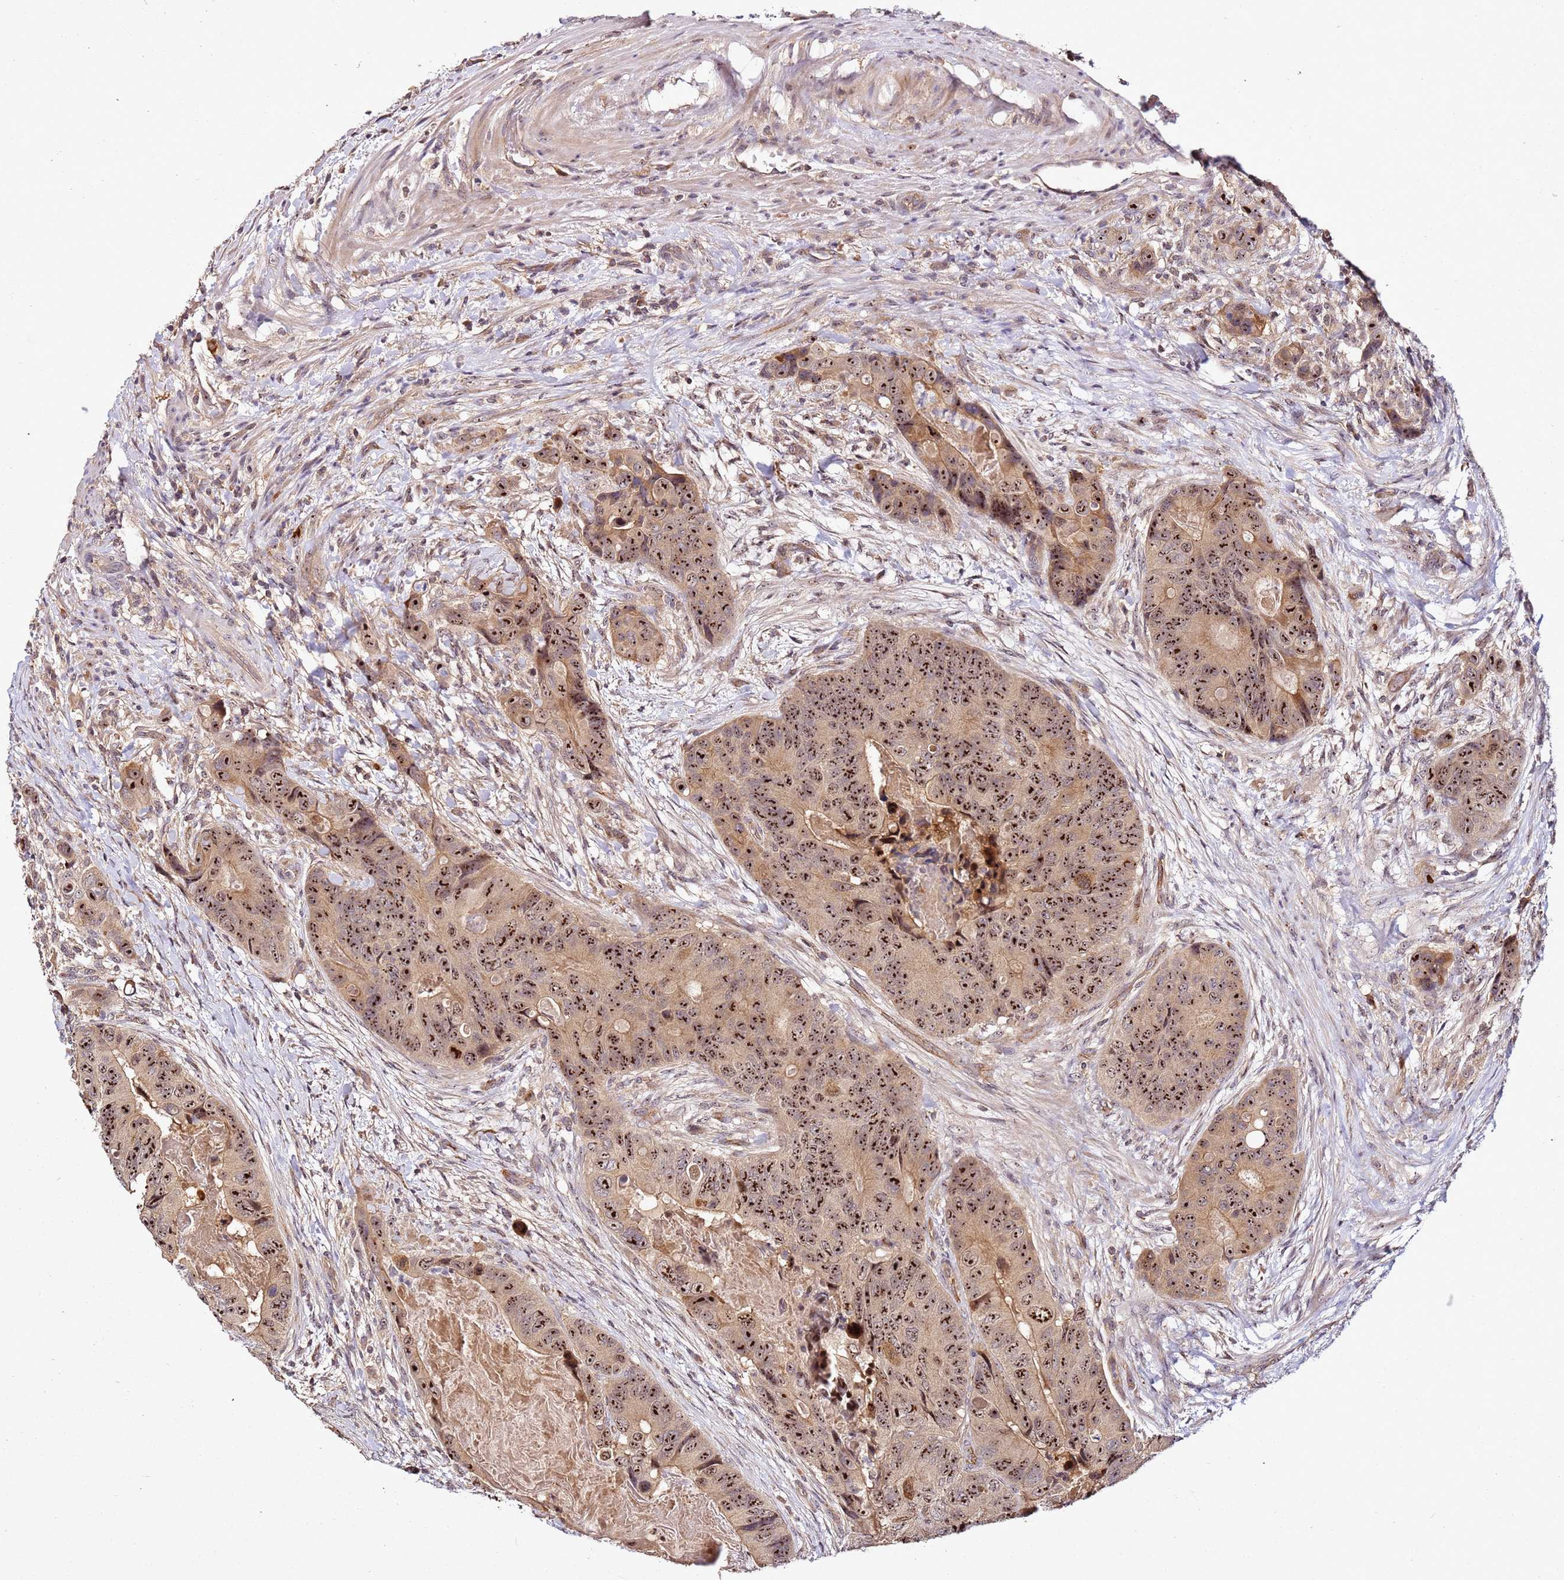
{"staining": {"intensity": "strong", "quantity": ">75%", "location": "cytoplasmic/membranous,nuclear"}, "tissue": "colorectal cancer", "cell_type": "Tumor cells", "image_type": "cancer", "snomed": [{"axis": "morphology", "description": "Adenocarcinoma, NOS"}, {"axis": "topography", "description": "Colon"}], "caption": "There is high levels of strong cytoplasmic/membranous and nuclear expression in tumor cells of colorectal cancer, as demonstrated by immunohistochemical staining (brown color).", "gene": "DDX27", "patient": {"sex": "male", "age": 84}}